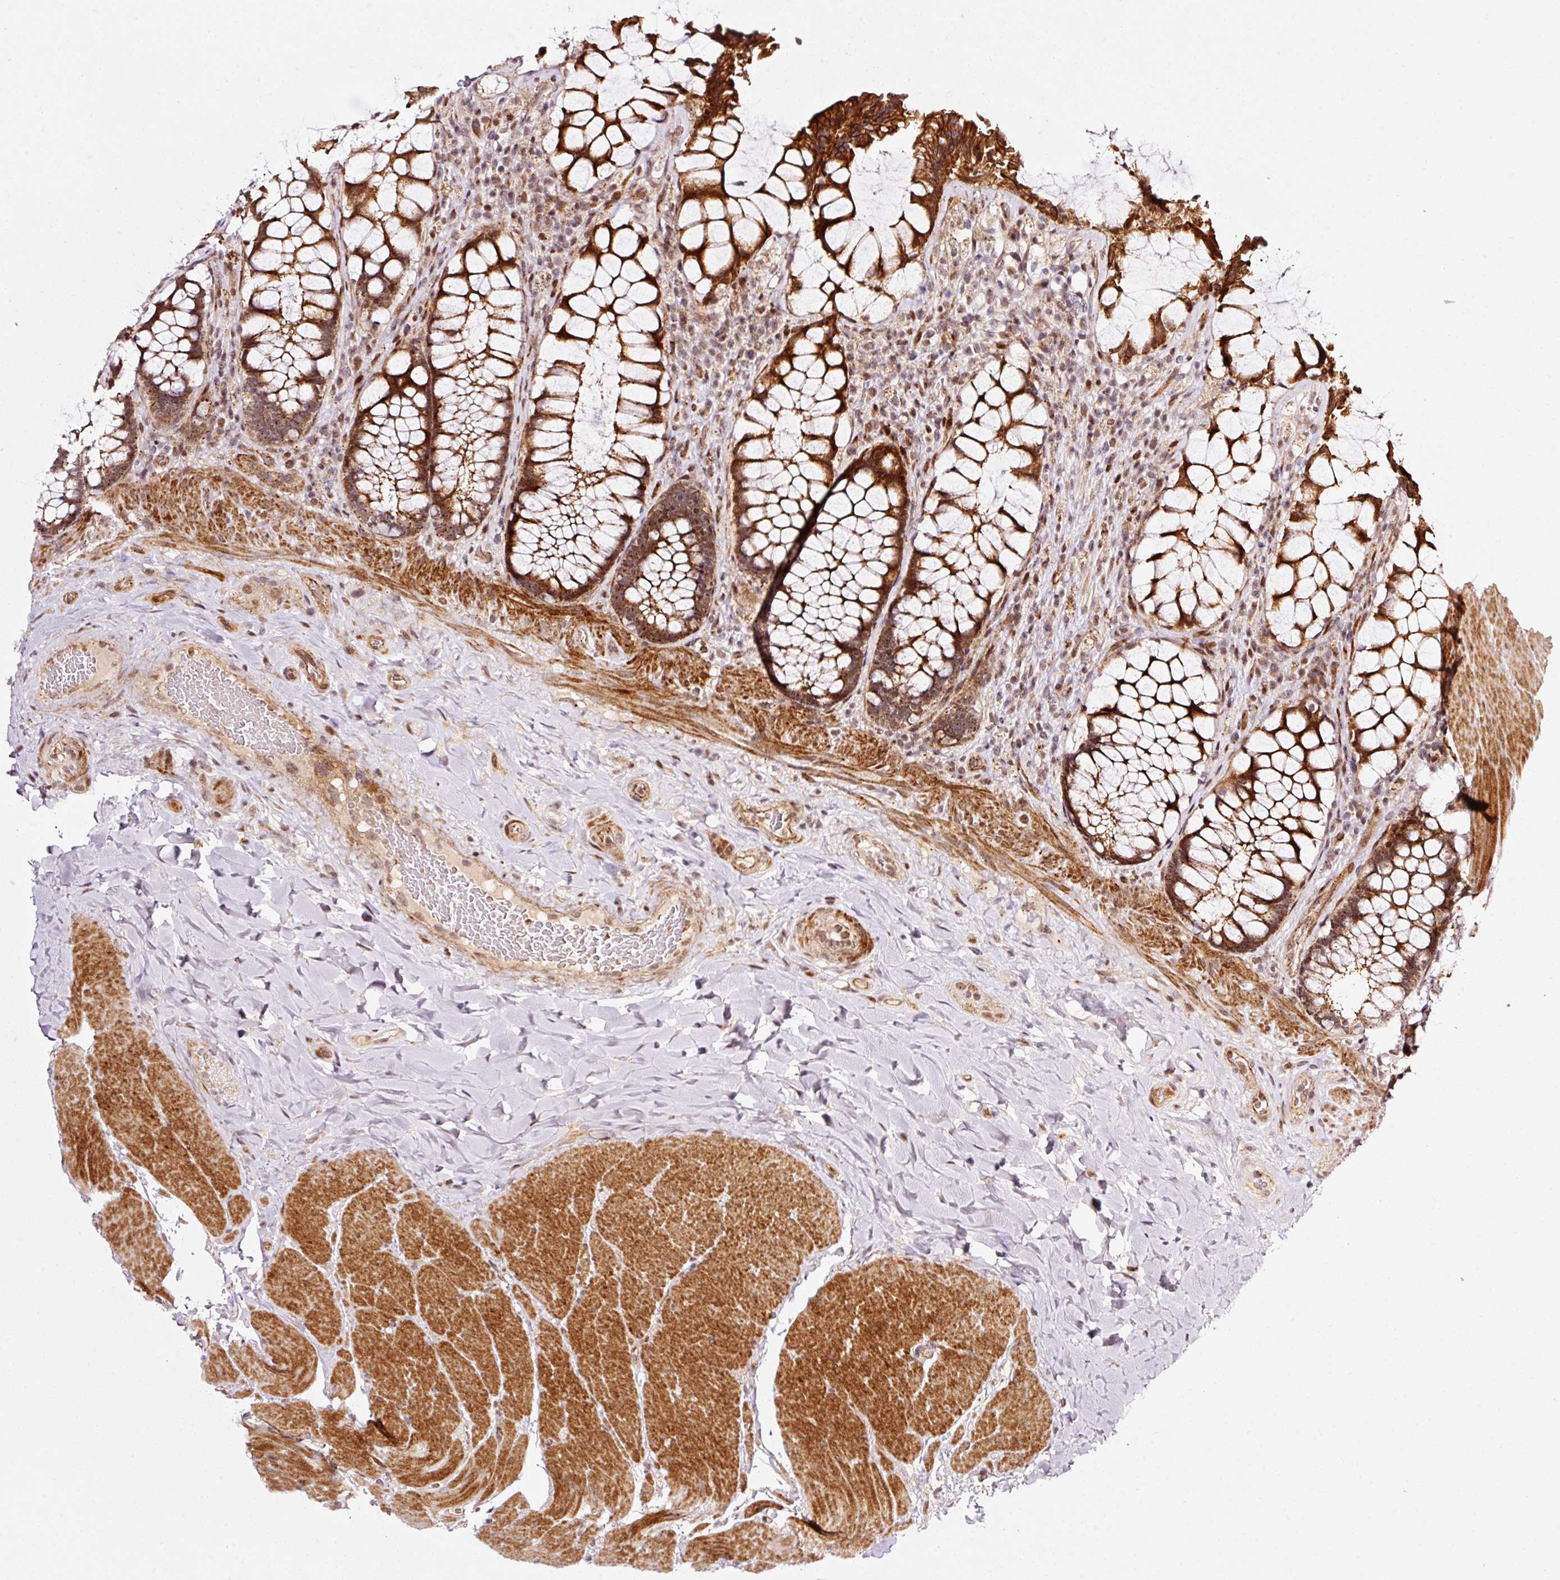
{"staining": {"intensity": "strong", "quantity": ">75%", "location": "cytoplasmic/membranous"}, "tissue": "rectum", "cell_type": "Glandular cells", "image_type": "normal", "snomed": [{"axis": "morphology", "description": "Normal tissue, NOS"}, {"axis": "topography", "description": "Rectum"}], "caption": "IHC (DAB (3,3'-diaminobenzidine)) staining of normal rectum reveals strong cytoplasmic/membranous protein expression in approximately >75% of glandular cells.", "gene": "ANKRD20A1", "patient": {"sex": "female", "age": 58}}